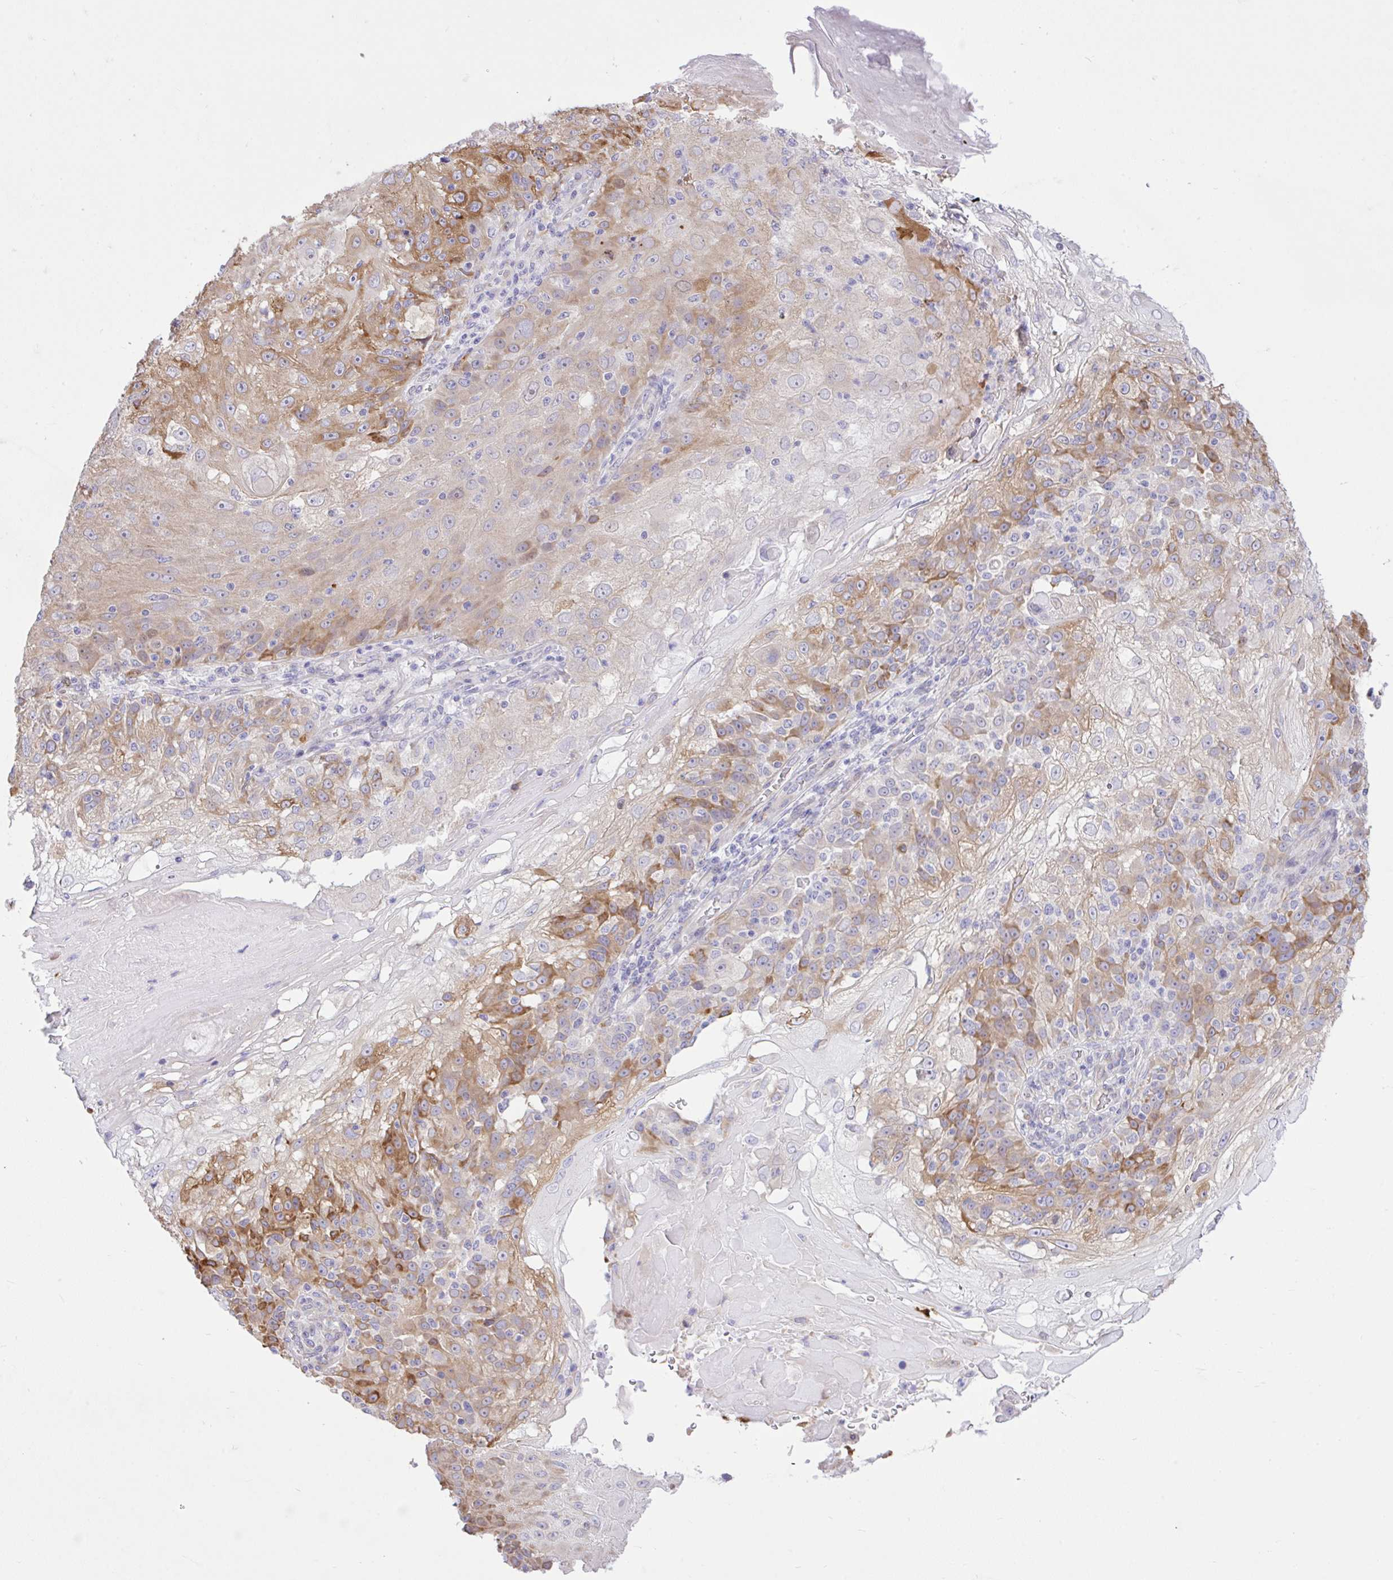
{"staining": {"intensity": "moderate", "quantity": "25%-75%", "location": "cytoplasmic/membranous"}, "tissue": "skin cancer", "cell_type": "Tumor cells", "image_type": "cancer", "snomed": [{"axis": "morphology", "description": "Normal tissue, NOS"}, {"axis": "morphology", "description": "Squamous cell carcinoma, NOS"}, {"axis": "topography", "description": "Skin"}], "caption": "Protein staining displays moderate cytoplasmic/membranous staining in approximately 25%-75% of tumor cells in squamous cell carcinoma (skin). (DAB (3,3'-diaminobenzidine) IHC, brown staining for protein, blue staining for nuclei).", "gene": "EEF1A2", "patient": {"sex": "female", "age": 83}}